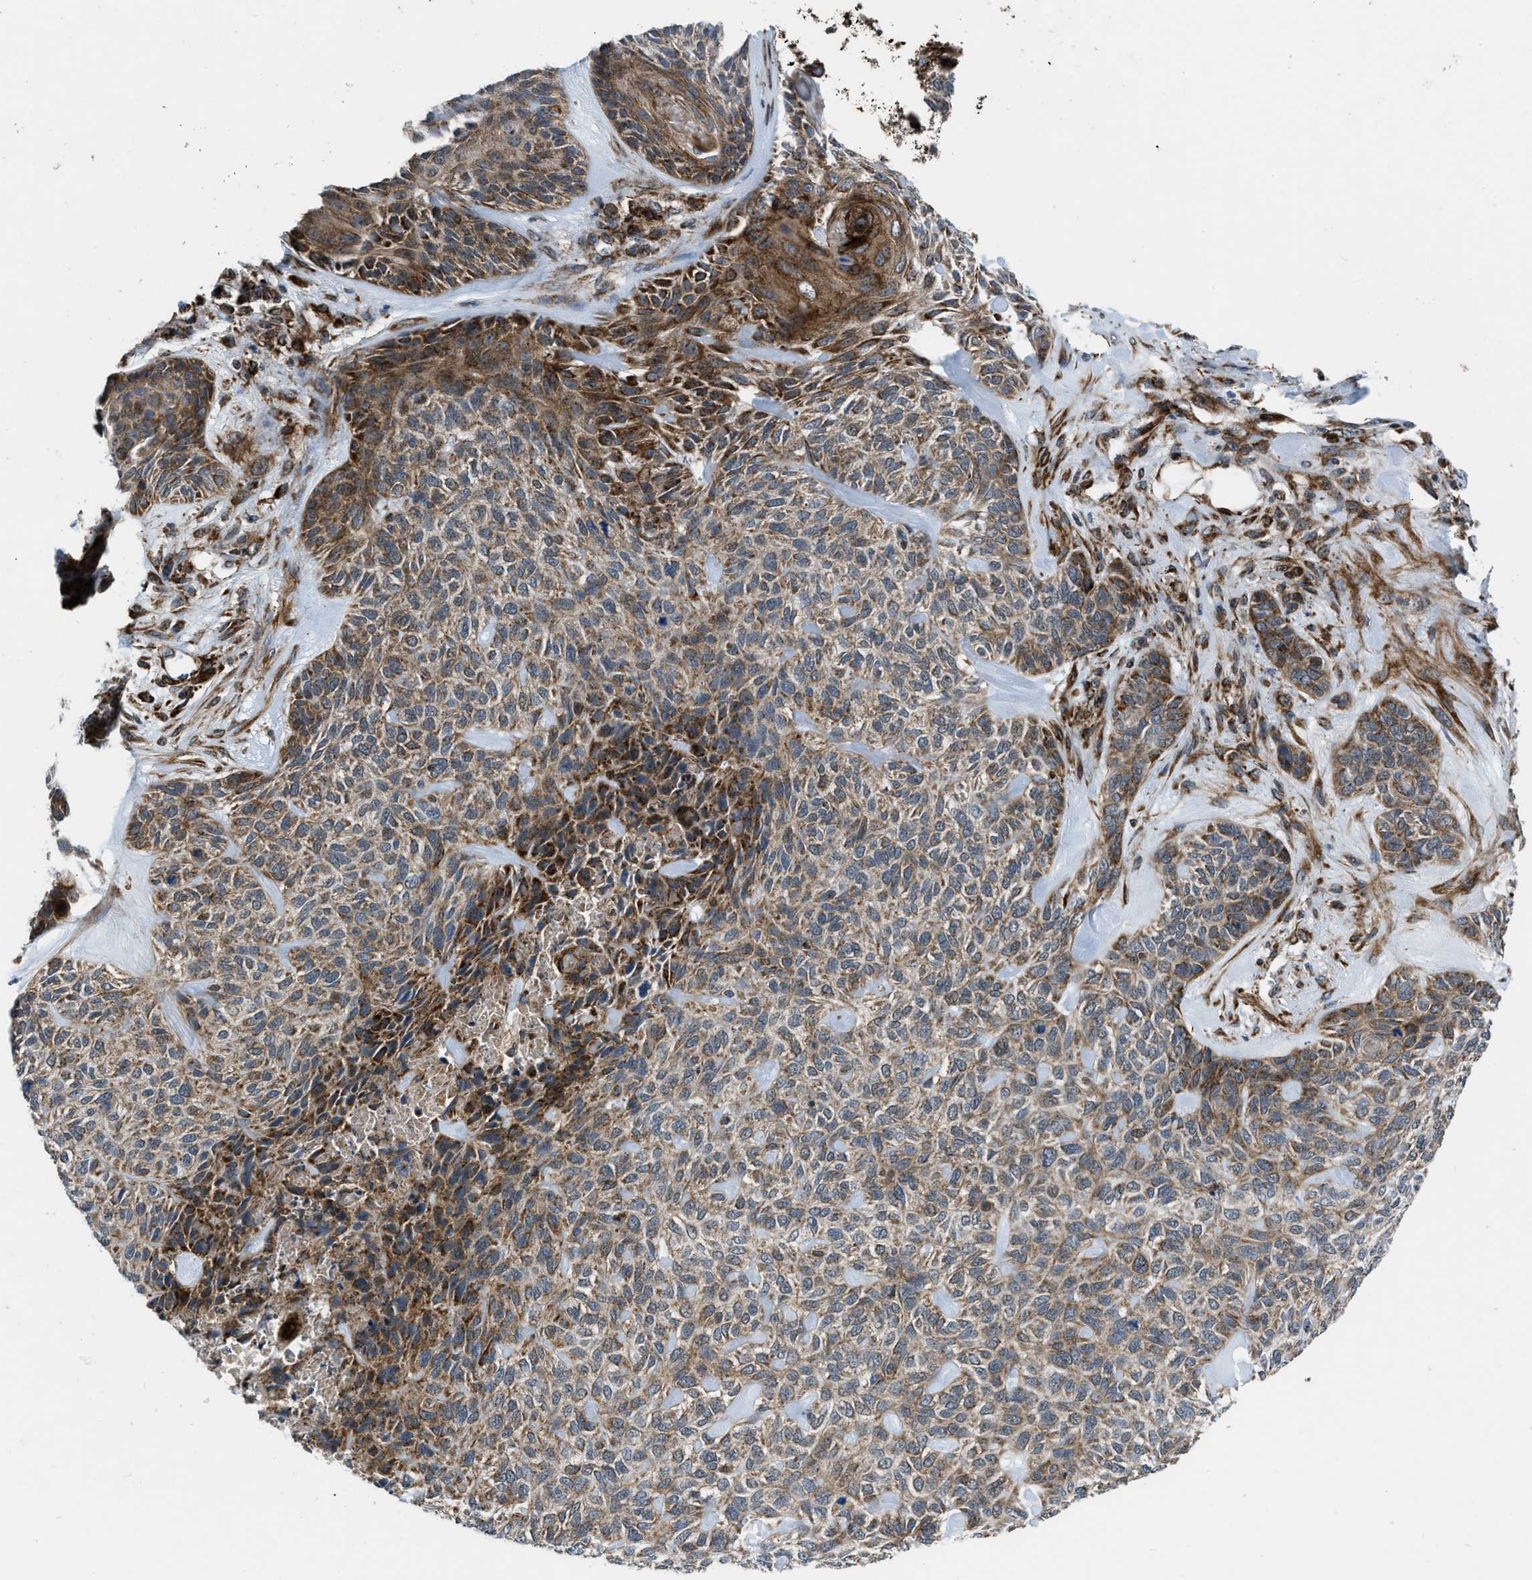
{"staining": {"intensity": "moderate", "quantity": ">75%", "location": "cytoplasmic/membranous"}, "tissue": "skin cancer", "cell_type": "Tumor cells", "image_type": "cancer", "snomed": [{"axis": "morphology", "description": "Basal cell carcinoma"}, {"axis": "topography", "description": "Skin"}], "caption": "High-magnification brightfield microscopy of skin cancer (basal cell carcinoma) stained with DAB (brown) and counterstained with hematoxylin (blue). tumor cells exhibit moderate cytoplasmic/membranous expression is present in approximately>75% of cells. (Stains: DAB (3,3'-diaminobenzidine) in brown, nuclei in blue, Microscopy: brightfield microscopy at high magnification).", "gene": "GSDME", "patient": {"sex": "male", "age": 55}}